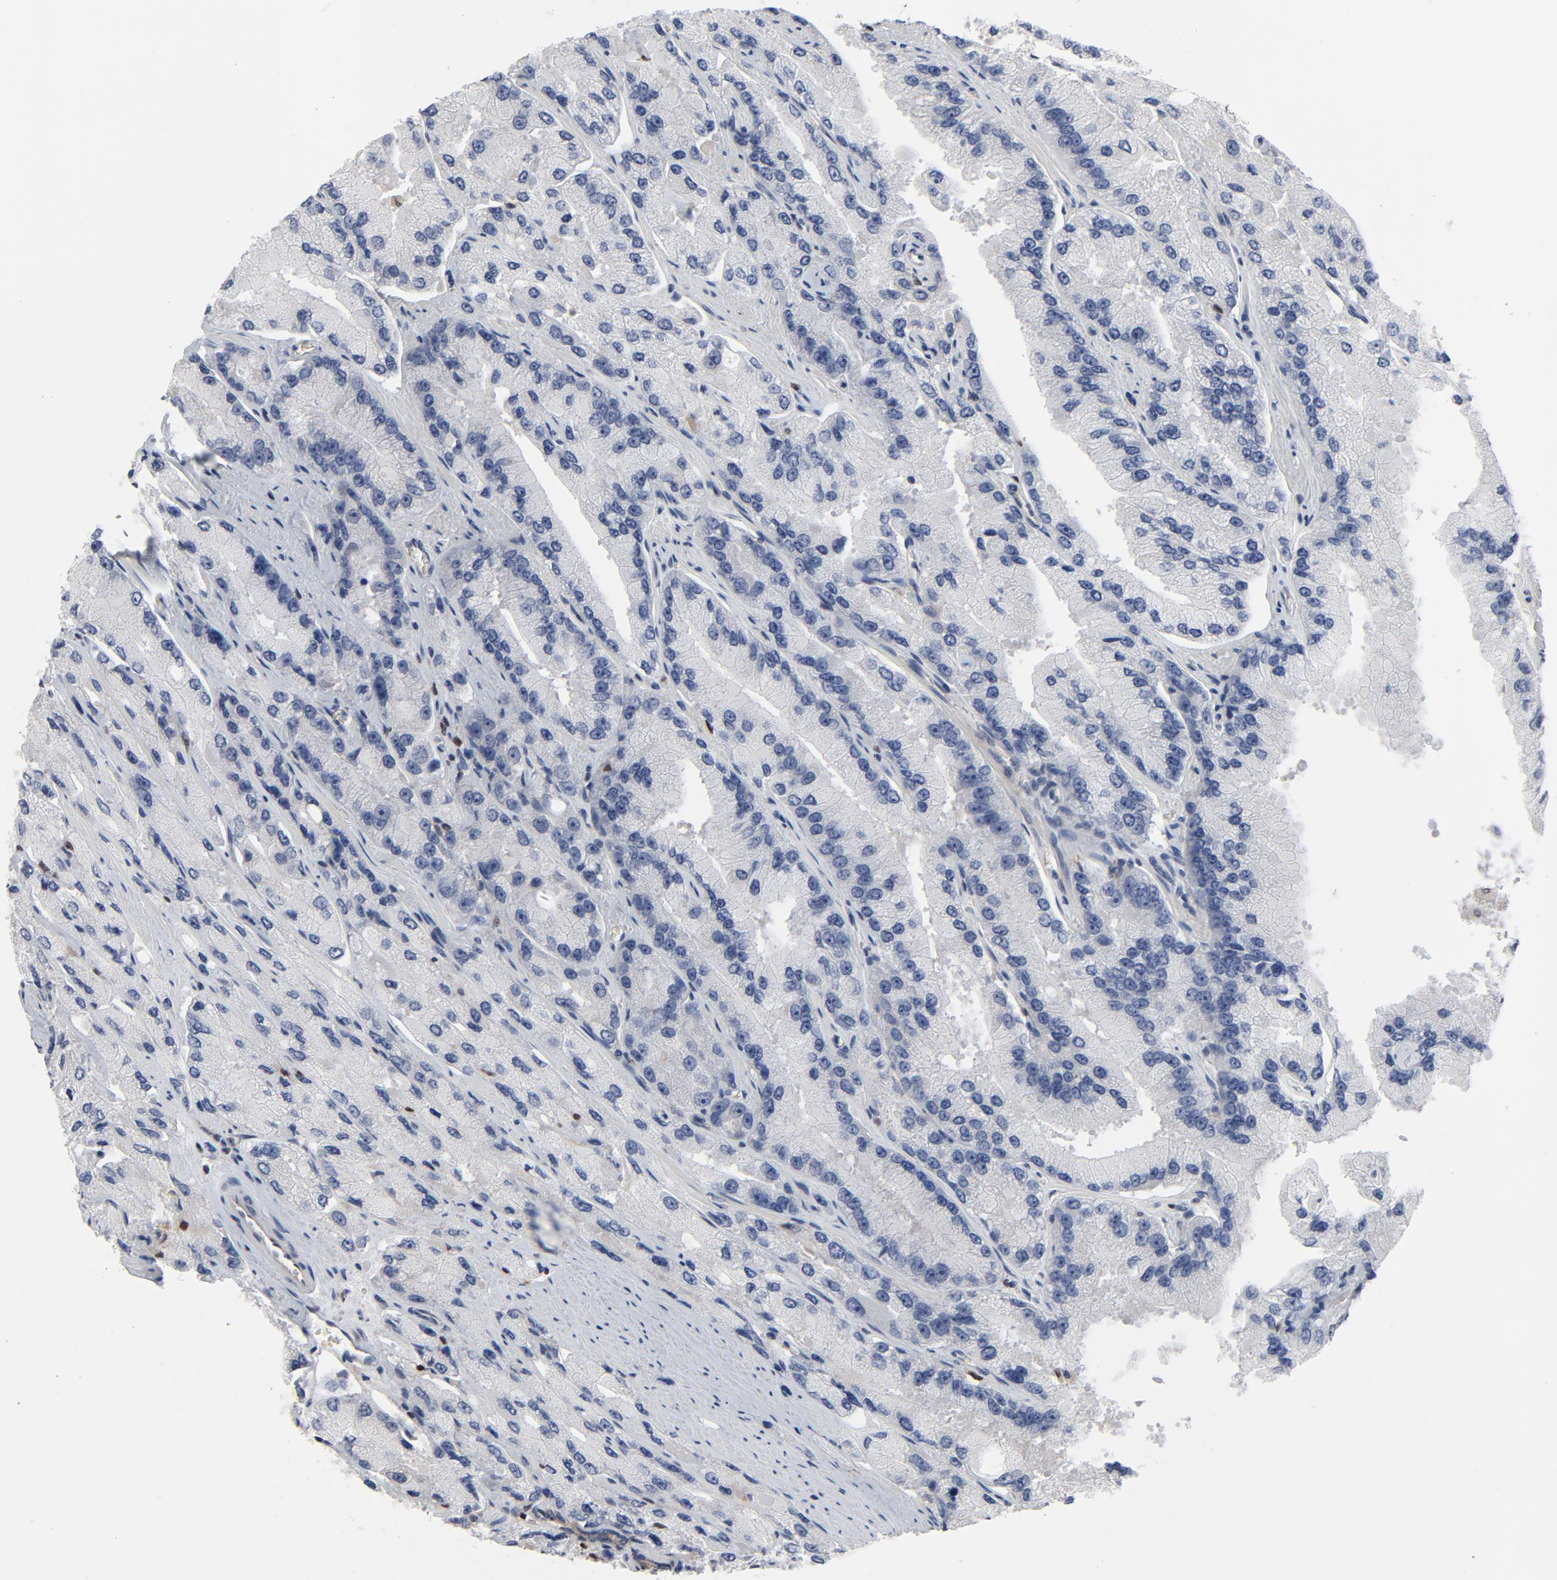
{"staining": {"intensity": "negative", "quantity": "none", "location": "none"}, "tissue": "prostate cancer", "cell_type": "Tumor cells", "image_type": "cancer", "snomed": [{"axis": "morphology", "description": "Adenocarcinoma, High grade"}, {"axis": "topography", "description": "Prostate"}], "caption": "DAB (3,3'-diaminobenzidine) immunohistochemical staining of prostate cancer (adenocarcinoma (high-grade)) reveals no significant positivity in tumor cells.", "gene": "NFKB1", "patient": {"sex": "male", "age": 58}}